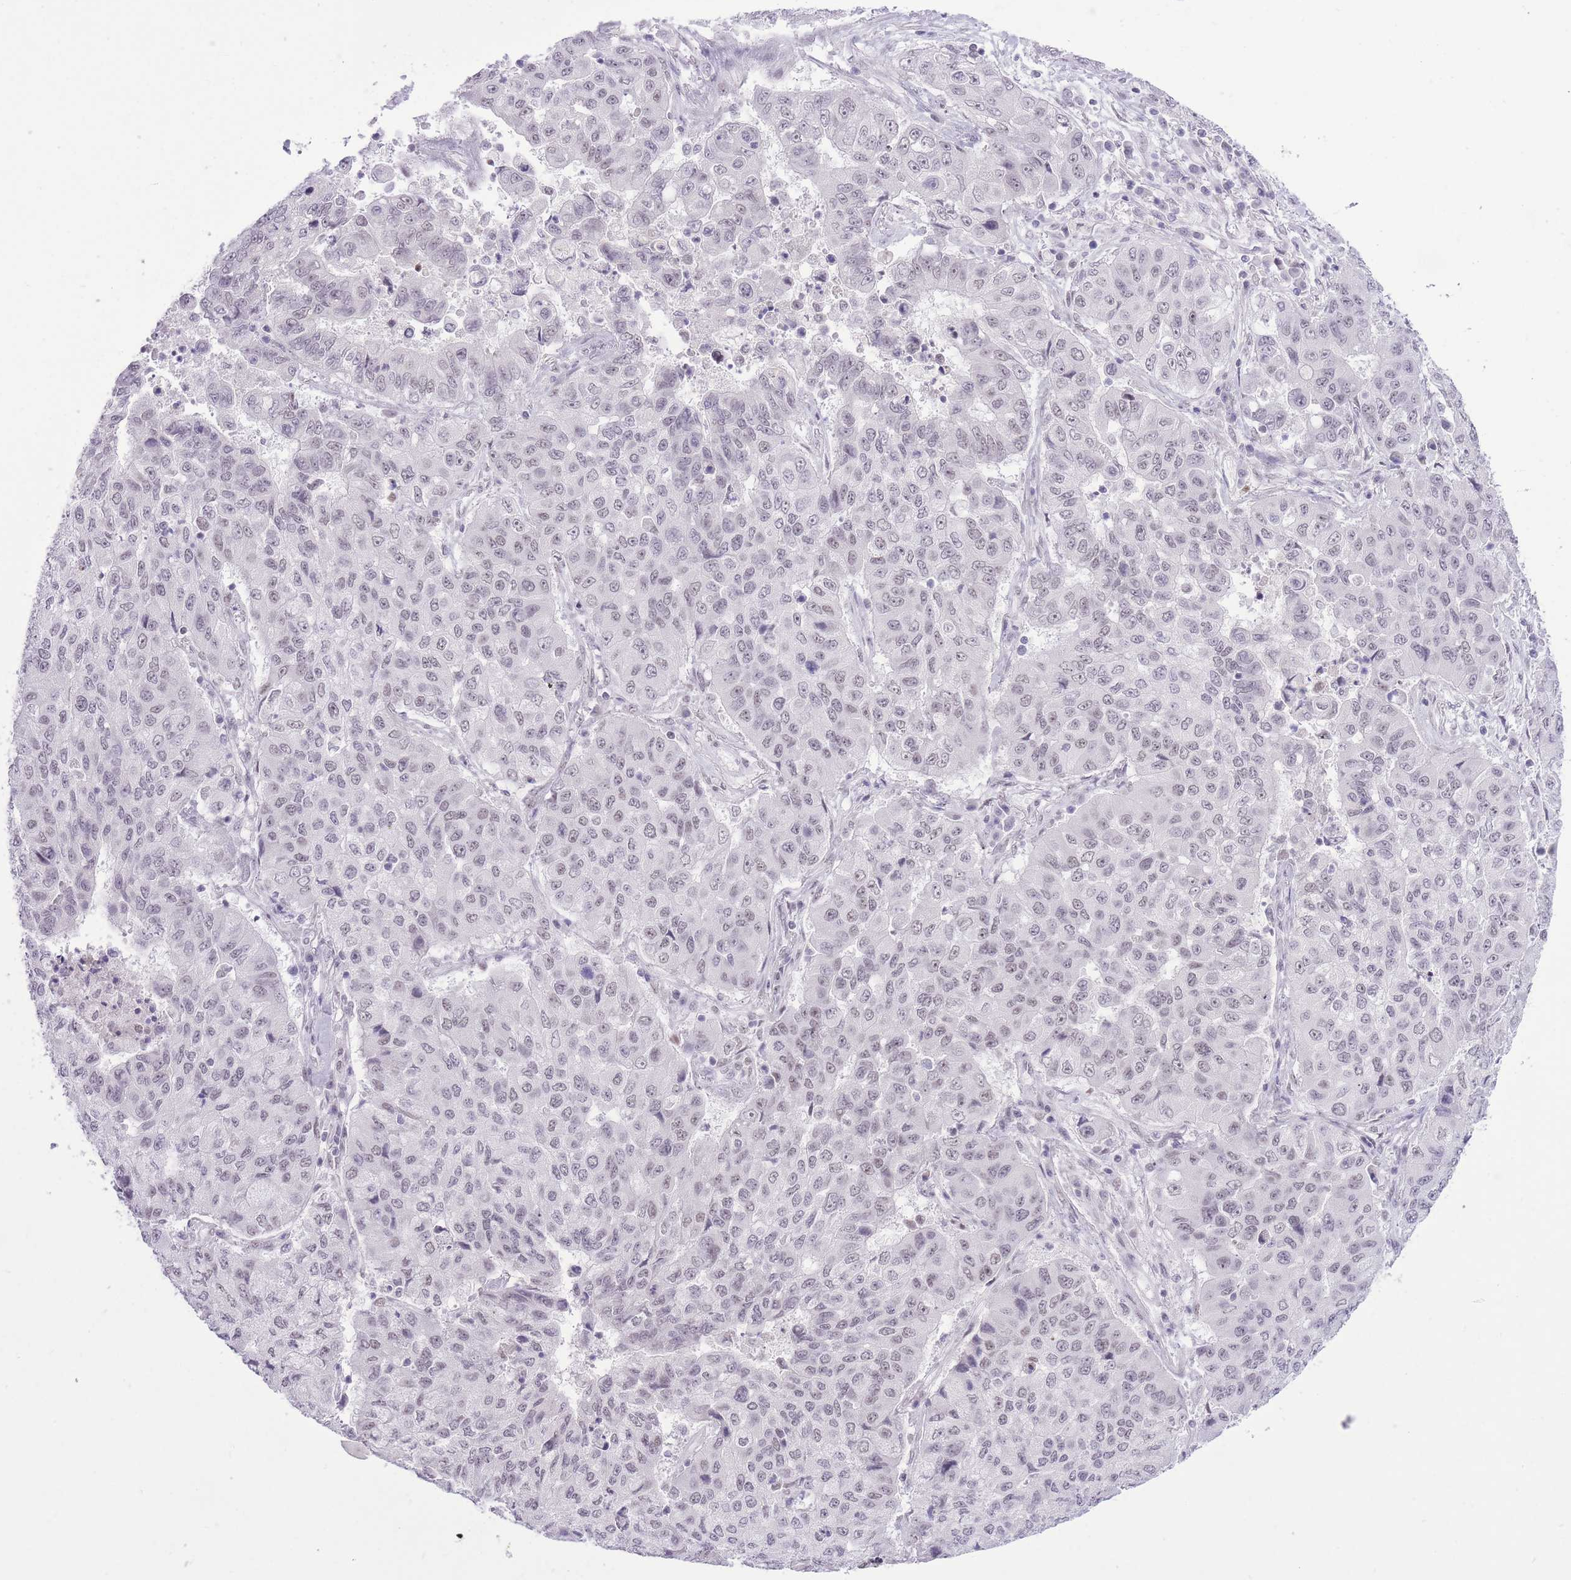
{"staining": {"intensity": "weak", "quantity": "<25%", "location": "nuclear"}, "tissue": "lung cancer", "cell_type": "Tumor cells", "image_type": "cancer", "snomed": [{"axis": "morphology", "description": "Squamous cell carcinoma, NOS"}, {"axis": "topography", "description": "Lung"}], "caption": "High power microscopy histopathology image of an IHC micrograph of squamous cell carcinoma (lung), revealing no significant staining in tumor cells.", "gene": "ZBED5", "patient": {"sex": "male", "age": 74}}